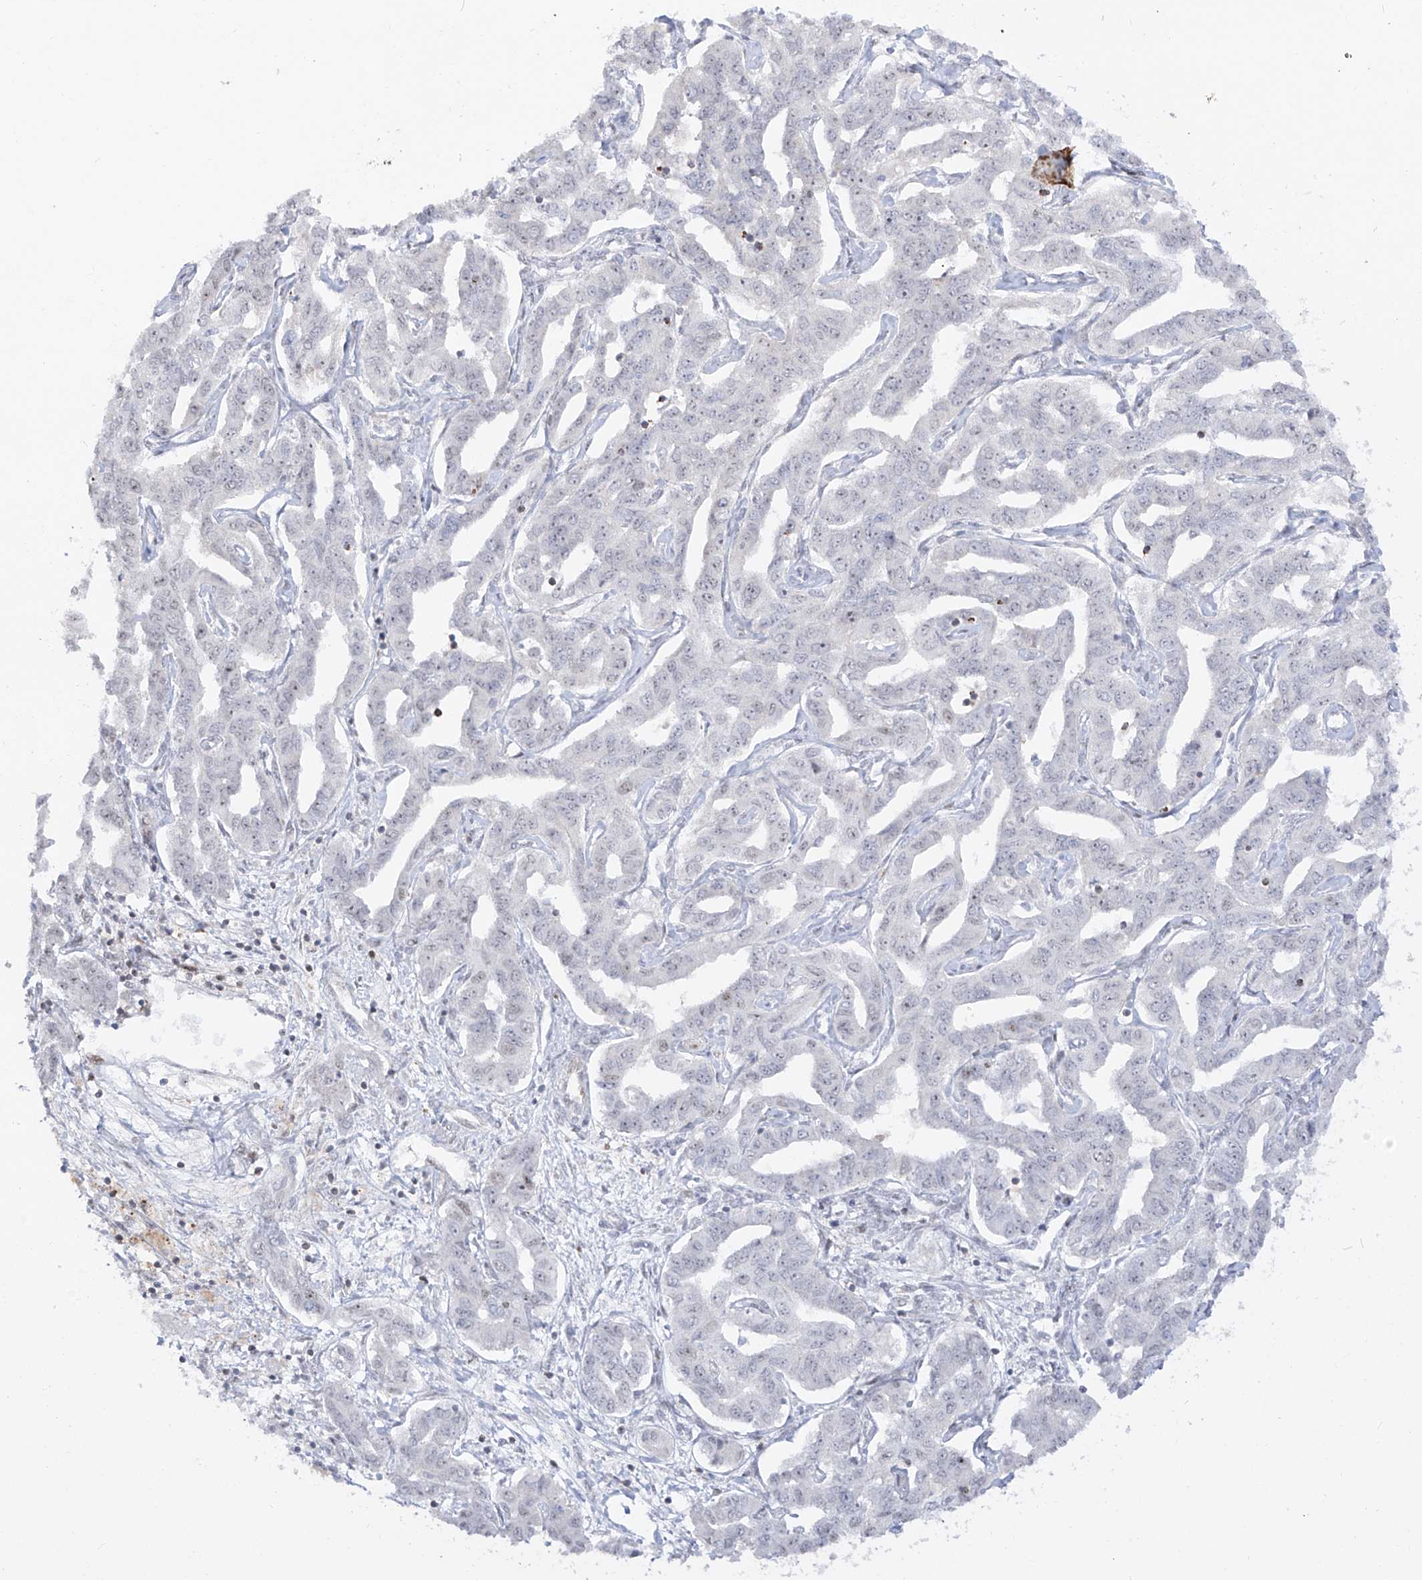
{"staining": {"intensity": "negative", "quantity": "none", "location": "none"}, "tissue": "liver cancer", "cell_type": "Tumor cells", "image_type": "cancer", "snomed": [{"axis": "morphology", "description": "Cholangiocarcinoma"}, {"axis": "topography", "description": "Liver"}], "caption": "IHC image of neoplastic tissue: human liver cancer stained with DAB (3,3'-diaminobenzidine) reveals no significant protein positivity in tumor cells. (Brightfield microscopy of DAB (3,3'-diaminobenzidine) immunohistochemistry (IHC) at high magnification).", "gene": "ZNF180", "patient": {"sex": "male", "age": 59}}